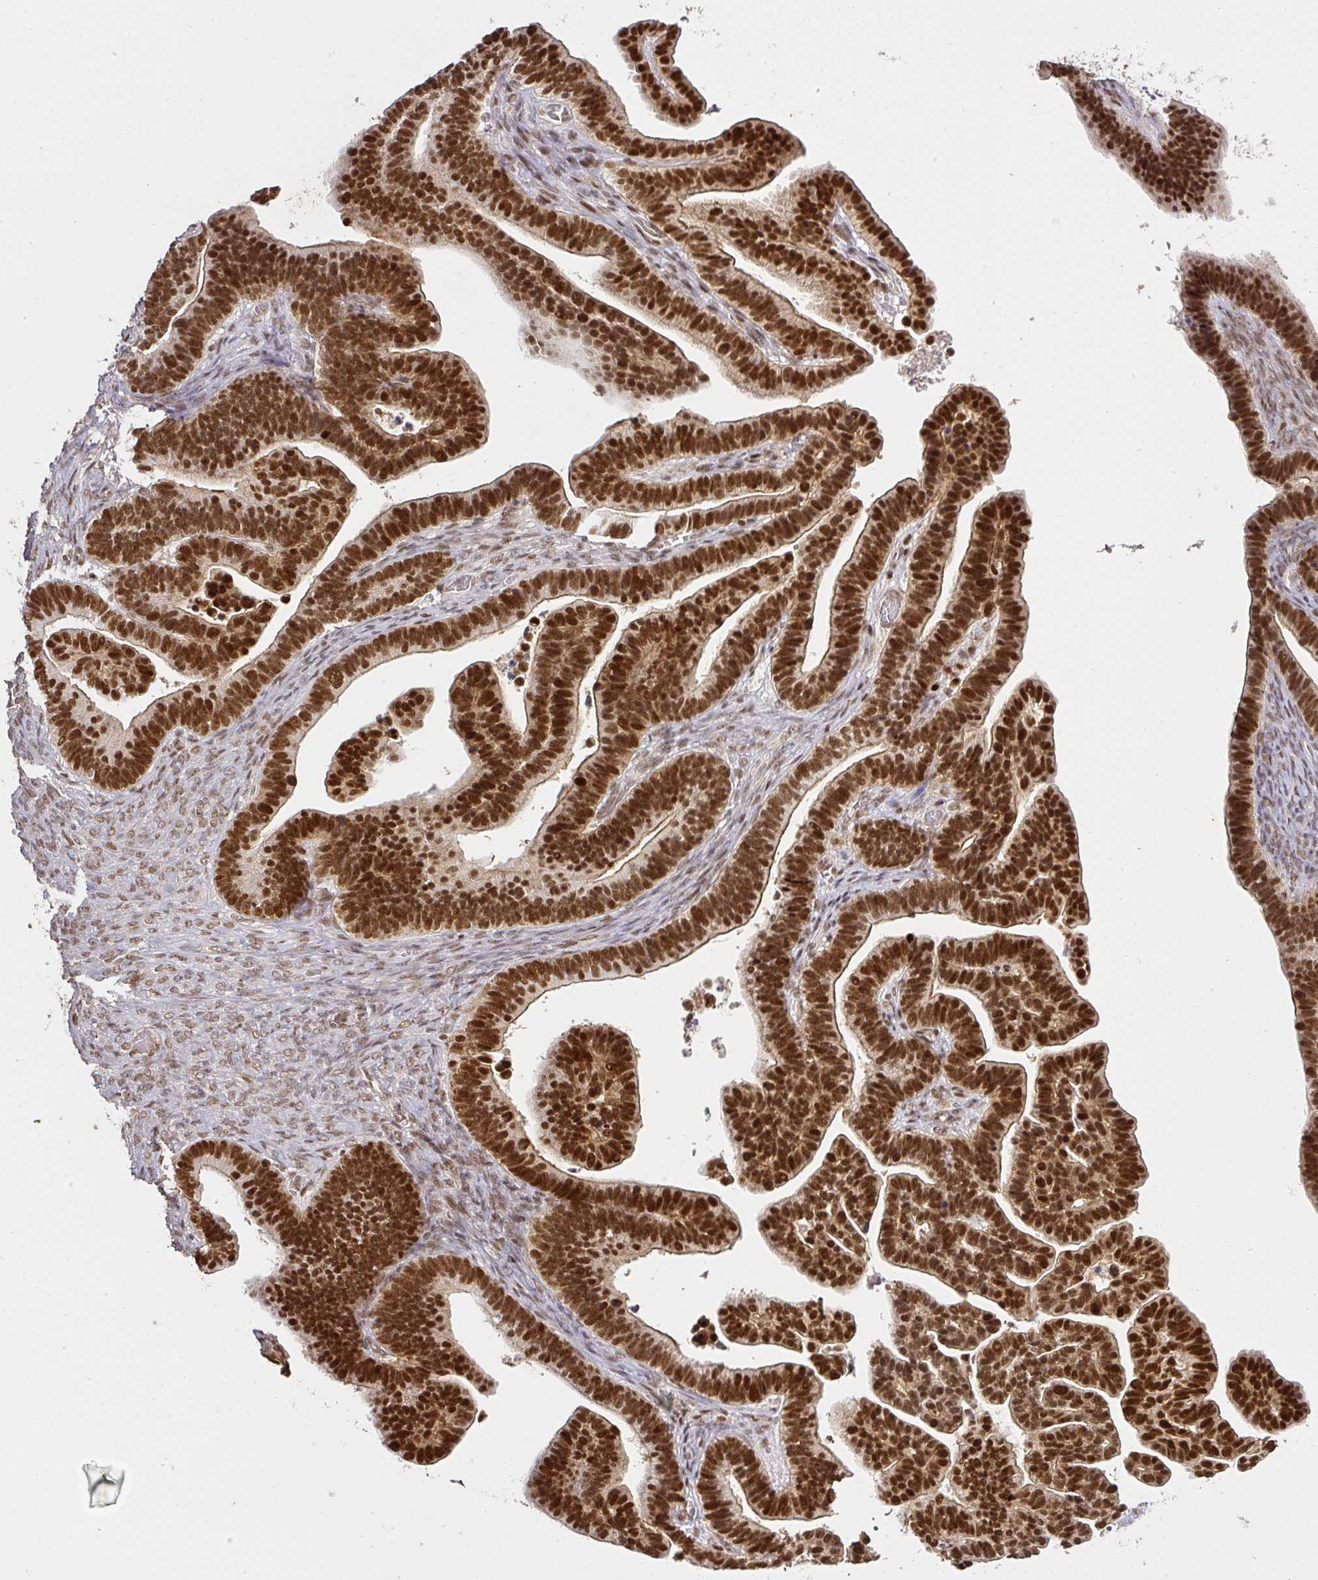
{"staining": {"intensity": "strong", "quantity": ">75%", "location": "nuclear"}, "tissue": "ovarian cancer", "cell_type": "Tumor cells", "image_type": "cancer", "snomed": [{"axis": "morphology", "description": "Cystadenocarcinoma, serous, NOS"}, {"axis": "topography", "description": "Ovary"}], "caption": "Human ovarian serous cystadenocarcinoma stained for a protein (brown) displays strong nuclear positive staining in approximately >75% of tumor cells.", "gene": "GPRIN2", "patient": {"sex": "female", "age": 56}}